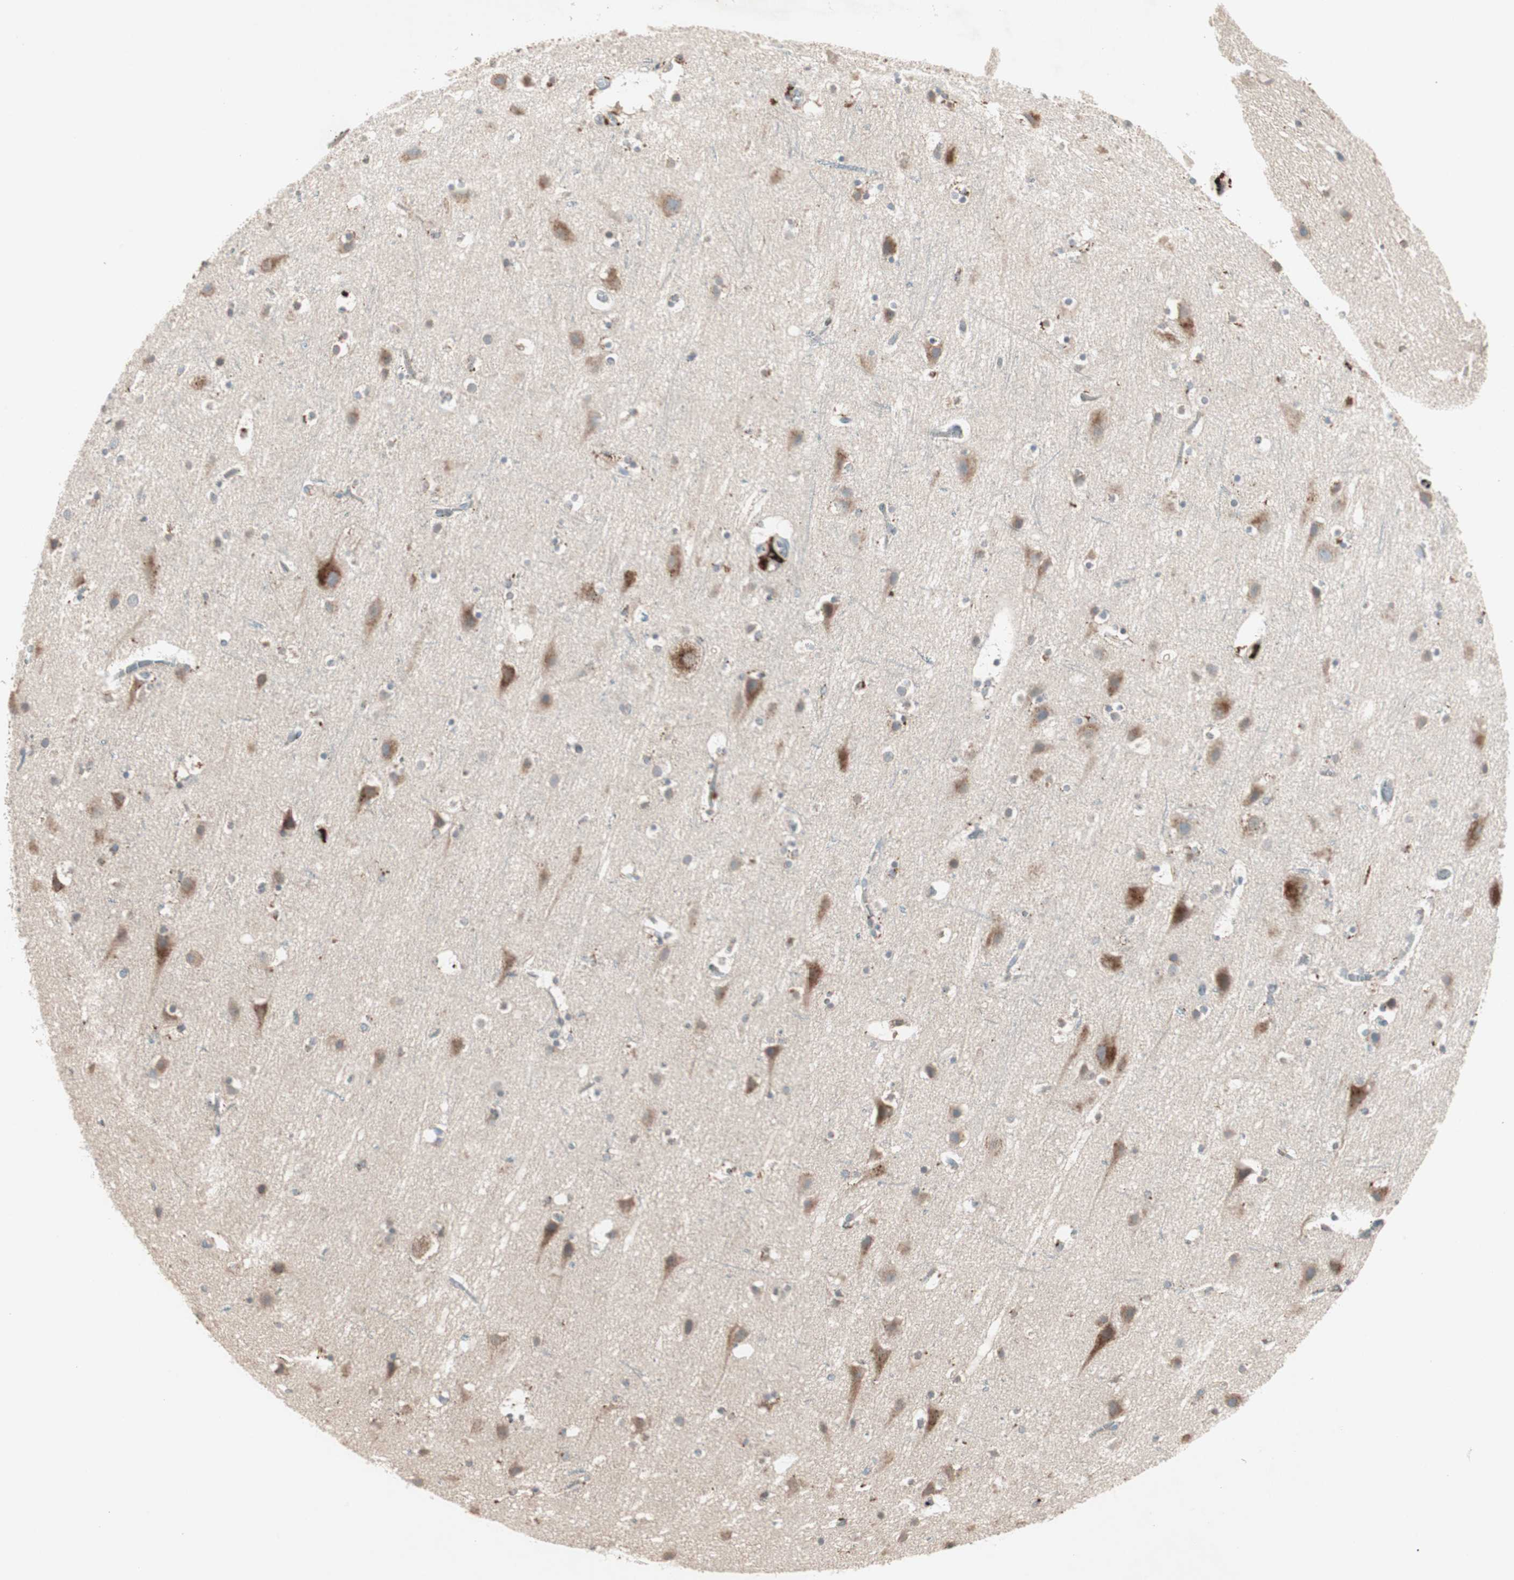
{"staining": {"intensity": "negative", "quantity": "none", "location": "none"}, "tissue": "cerebral cortex", "cell_type": "Endothelial cells", "image_type": "normal", "snomed": [{"axis": "morphology", "description": "Normal tissue, NOS"}, {"axis": "topography", "description": "Cerebral cortex"}], "caption": "IHC histopathology image of unremarkable cerebral cortex: human cerebral cortex stained with DAB (3,3'-diaminobenzidine) demonstrates no significant protein positivity in endothelial cells.", "gene": "FGFR4", "patient": {"sex": "male", "age": 45}}